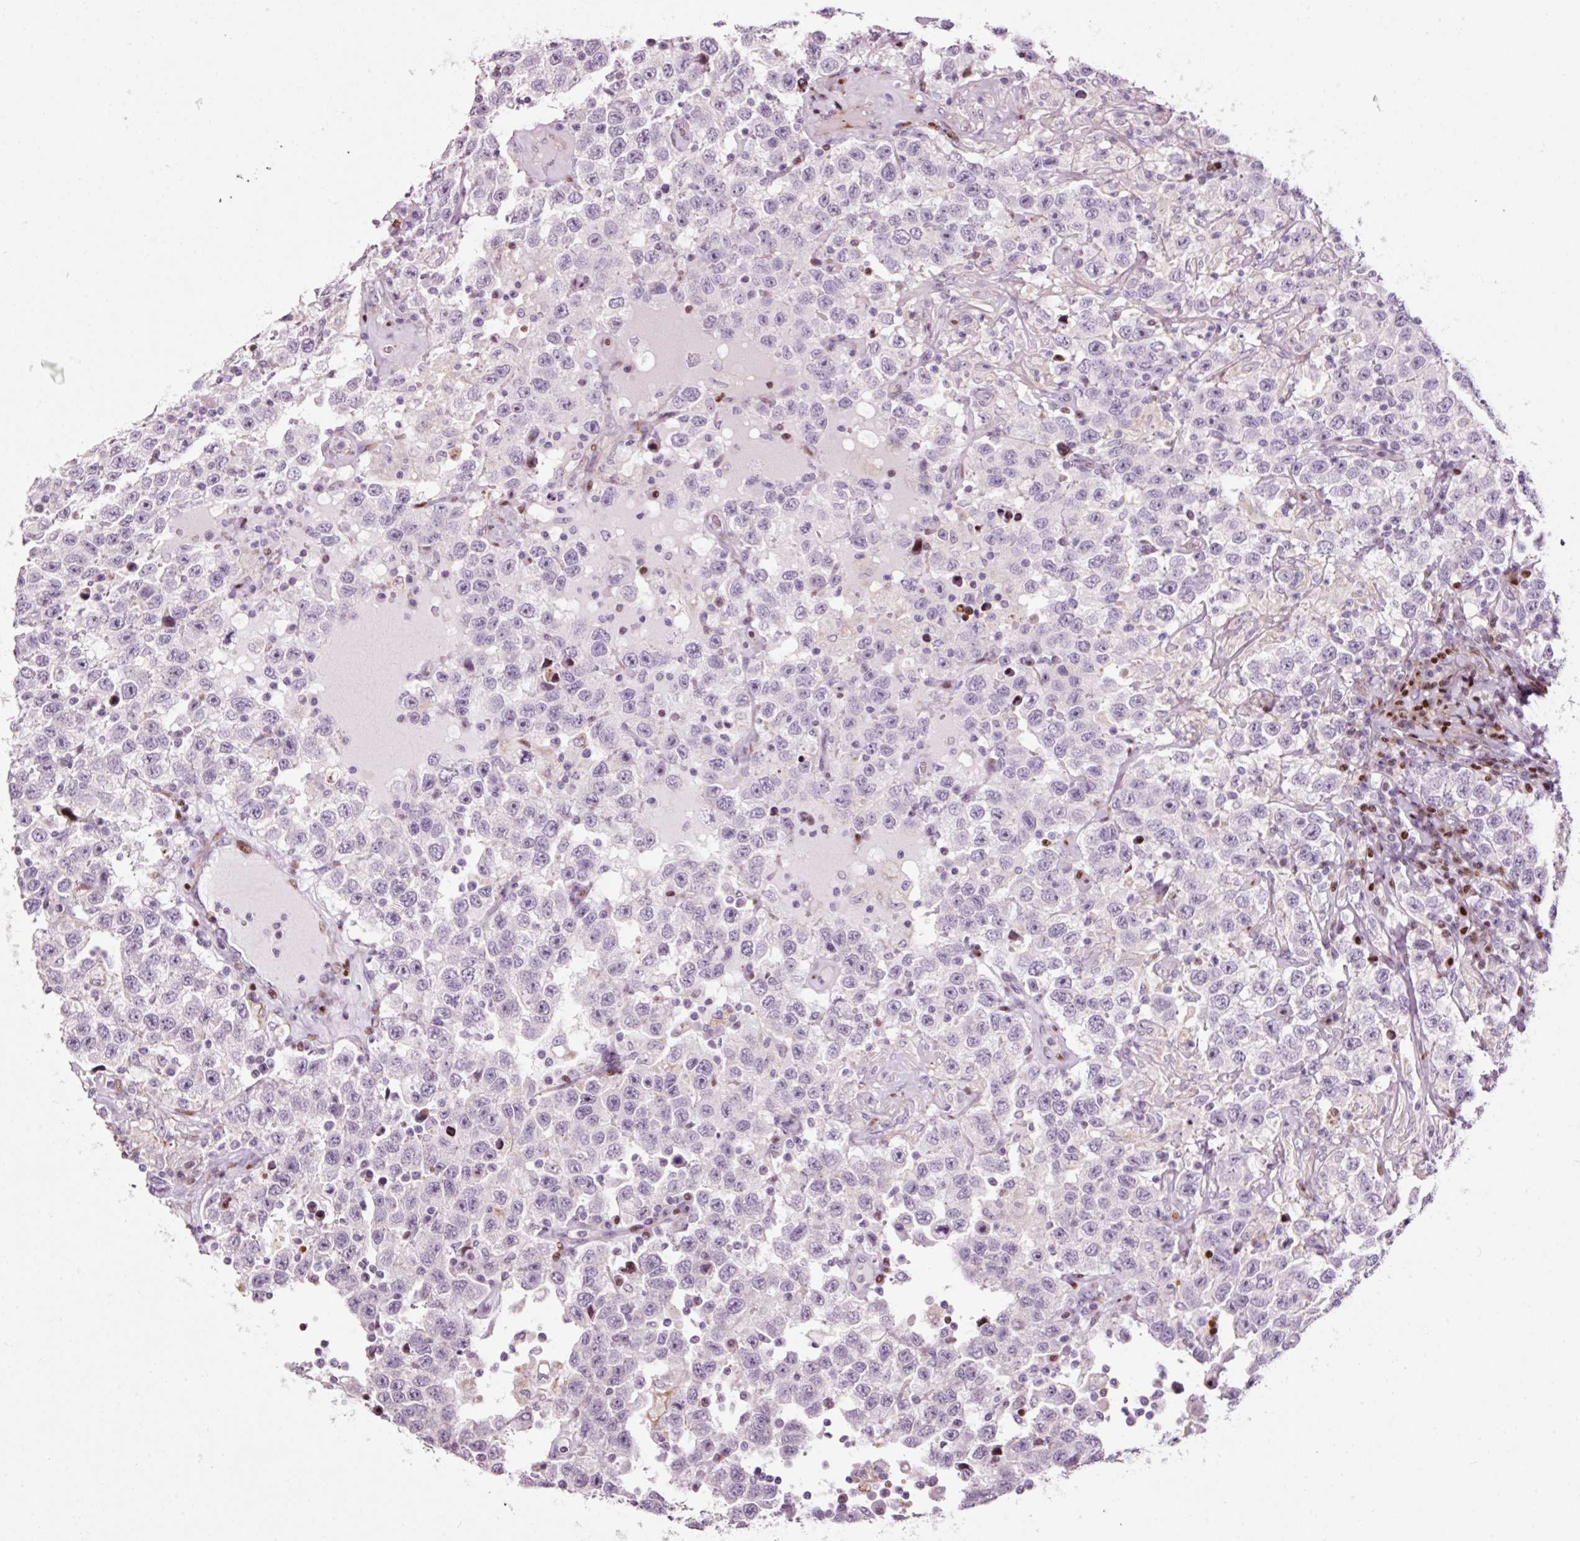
{"staining": {"intensity": "negative", "quantity": "none", "location": "none"}, "tissue": "testis cancer", "cell_type": "Tumor cells", "image_type": "cancer", "snomed": [{"axis": "morphology", "description": "Seminoma, NOS"}, {"axis": "topography", "description": "Testis"}], "caption": "An image of testis seminoma stained for a protein reveals no brown staining in tumor cells. (DAB IHC with hematoxylin counter stain).", "gene": "ANKRD20A1", "patient": {"sex": "male", "age": 41}}